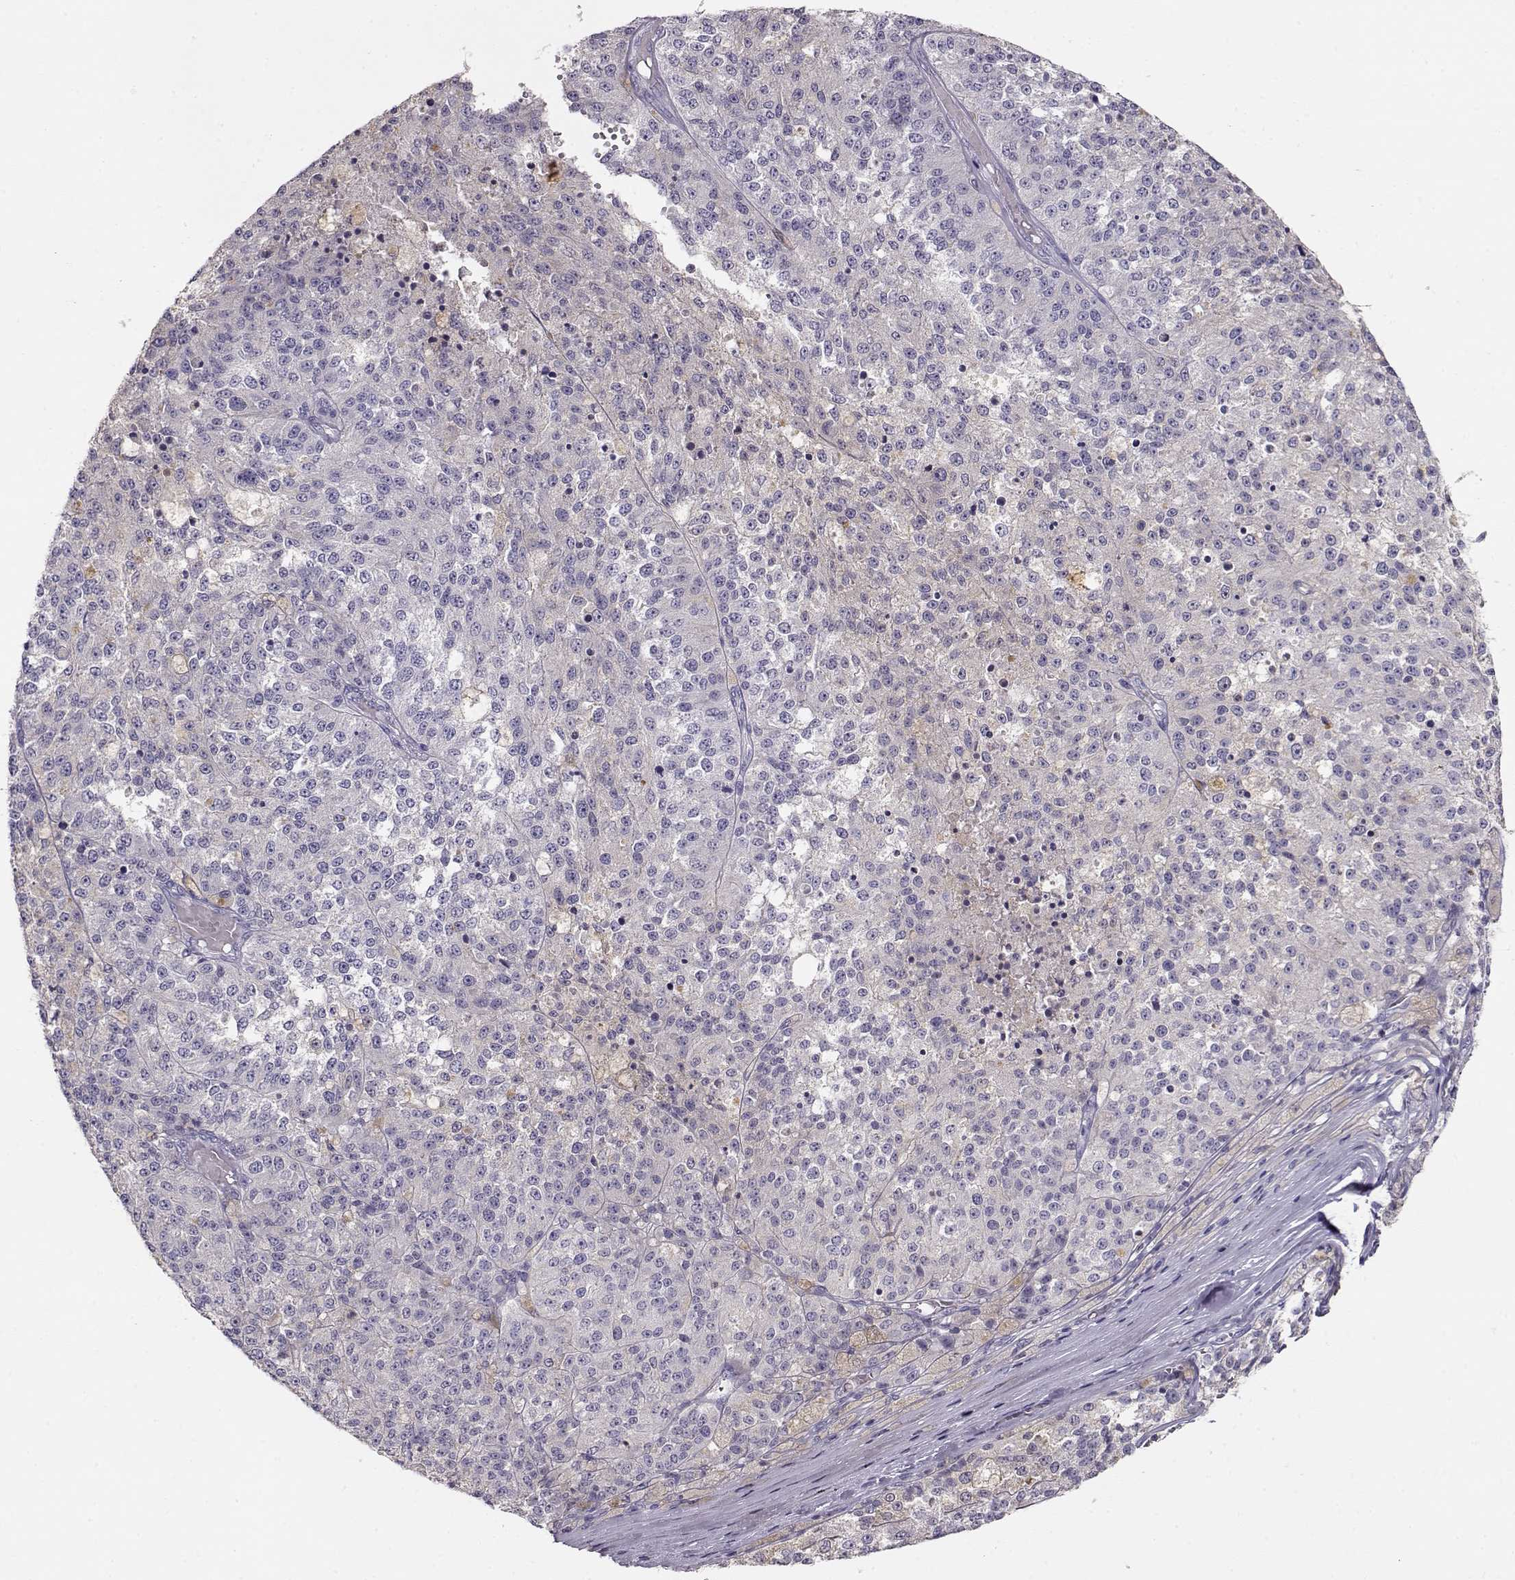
{"staining": {"intensity": "negative", "quantity": "none", "location": "none"}, "tissue": "melanoma", "cell_type": "Tumor cells", "image_type": "cancer", "snomed": [{"axis": "morphology", "description": "Malignant melanoma, Metastatic site"}, {"axis": "topography", "description": "Lymph node"}], "caption": "This is an immunohistochemistry image of human melanoma. There is no expression in tumor cells.", "gene": "NDRG4", "patient": {"sex": "female", "age": 64}}